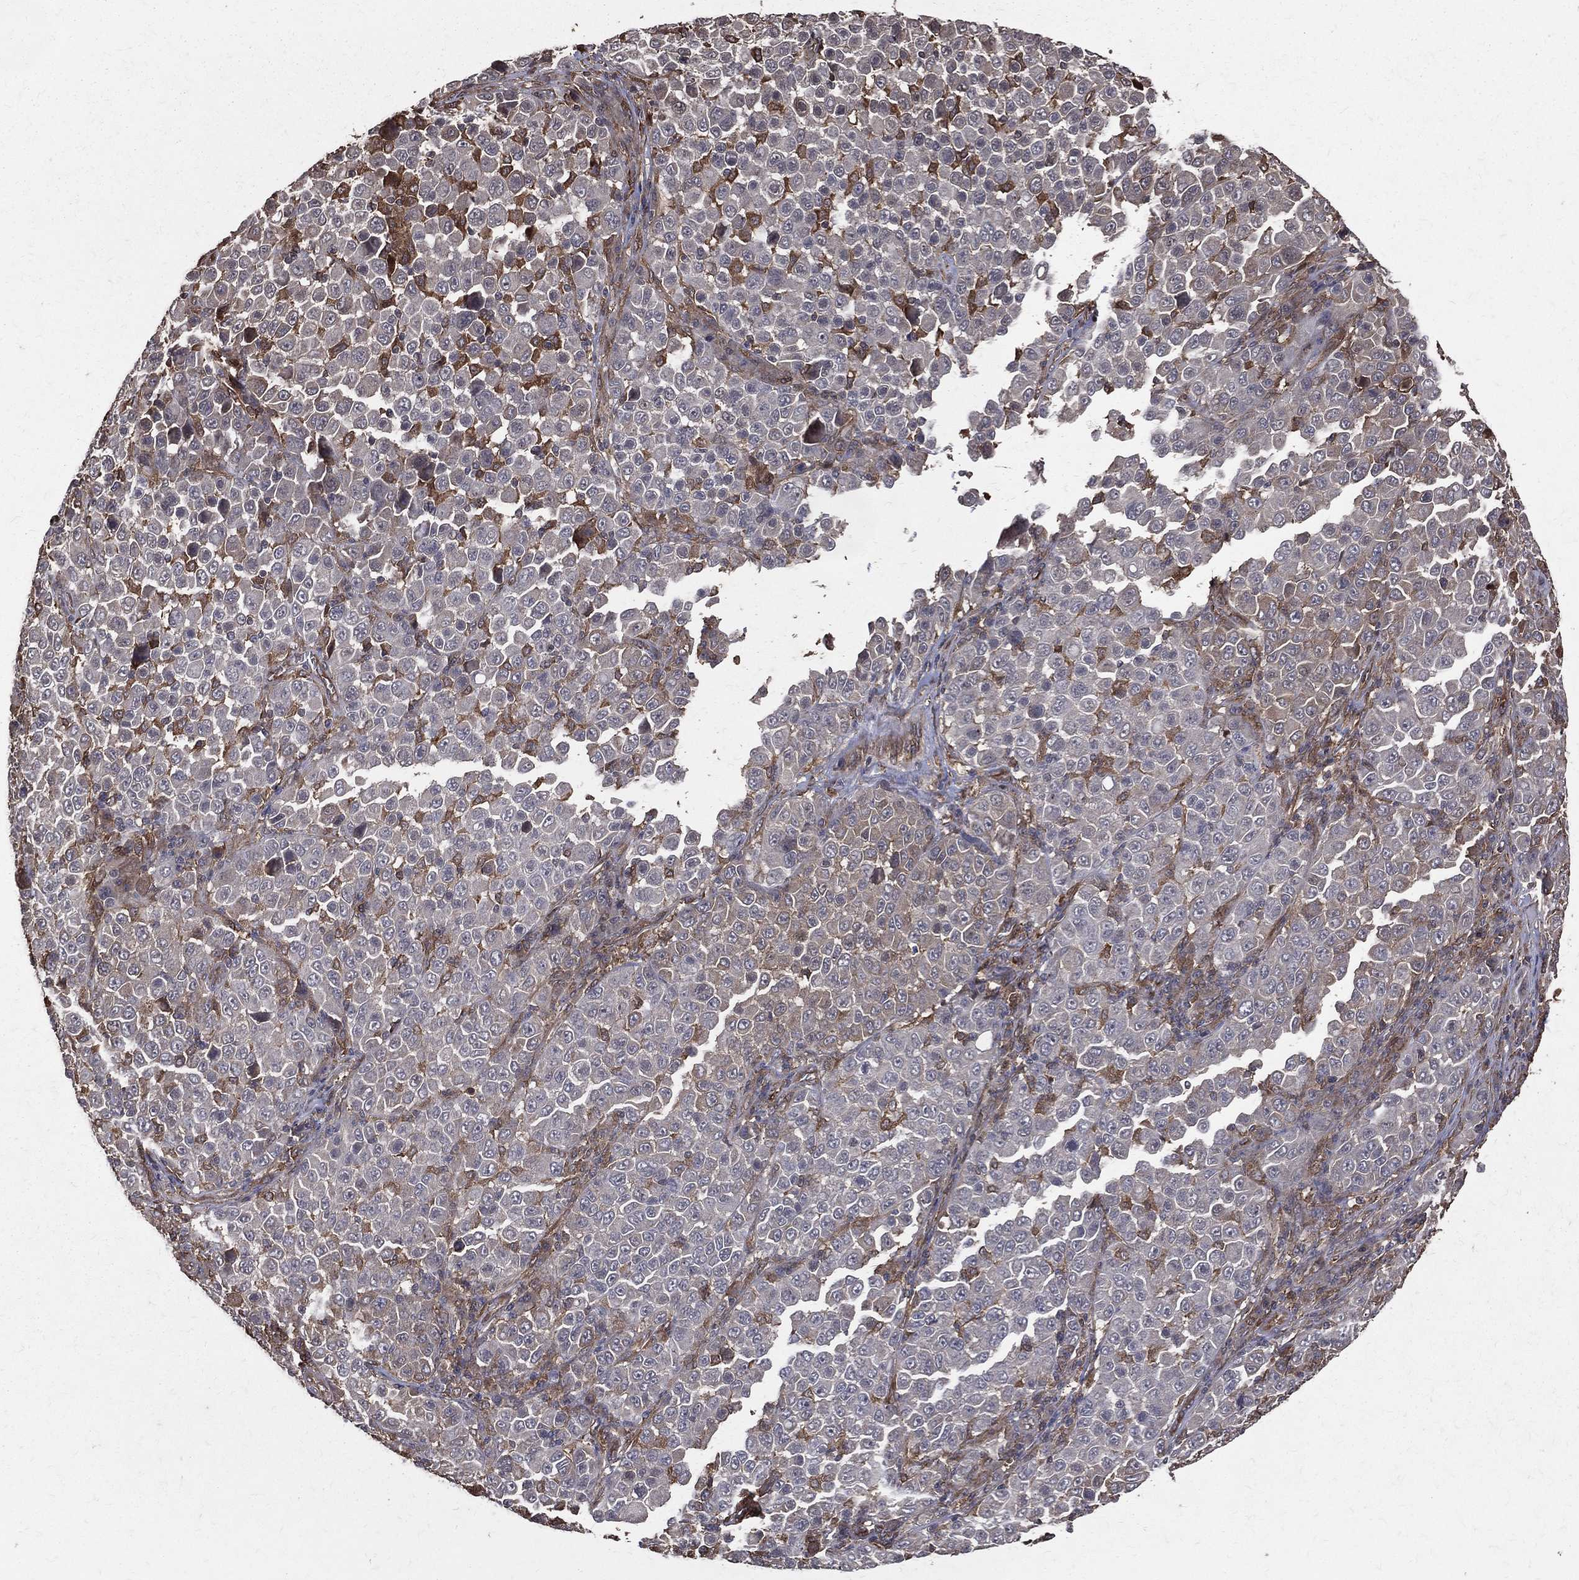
{"staining": {"intensity": "weak", "quantity": "<25%", "location": "cytoplasmic/membranous"}, "tissue": "melanoma", "cell_type": "Tumor cells", "image_type": "cancer", "snomed": [{"axis": "morphology", "description": "Malignant melanoma, NOS"}, {"axis": "topography", "description": "Skin"}], "caption": "DAB immunohistochemical staining of melanoma reveals no significant staining in tumor cells.", "gene": "DPYSL2", "patient": {"sex": "female", "age": 57}}